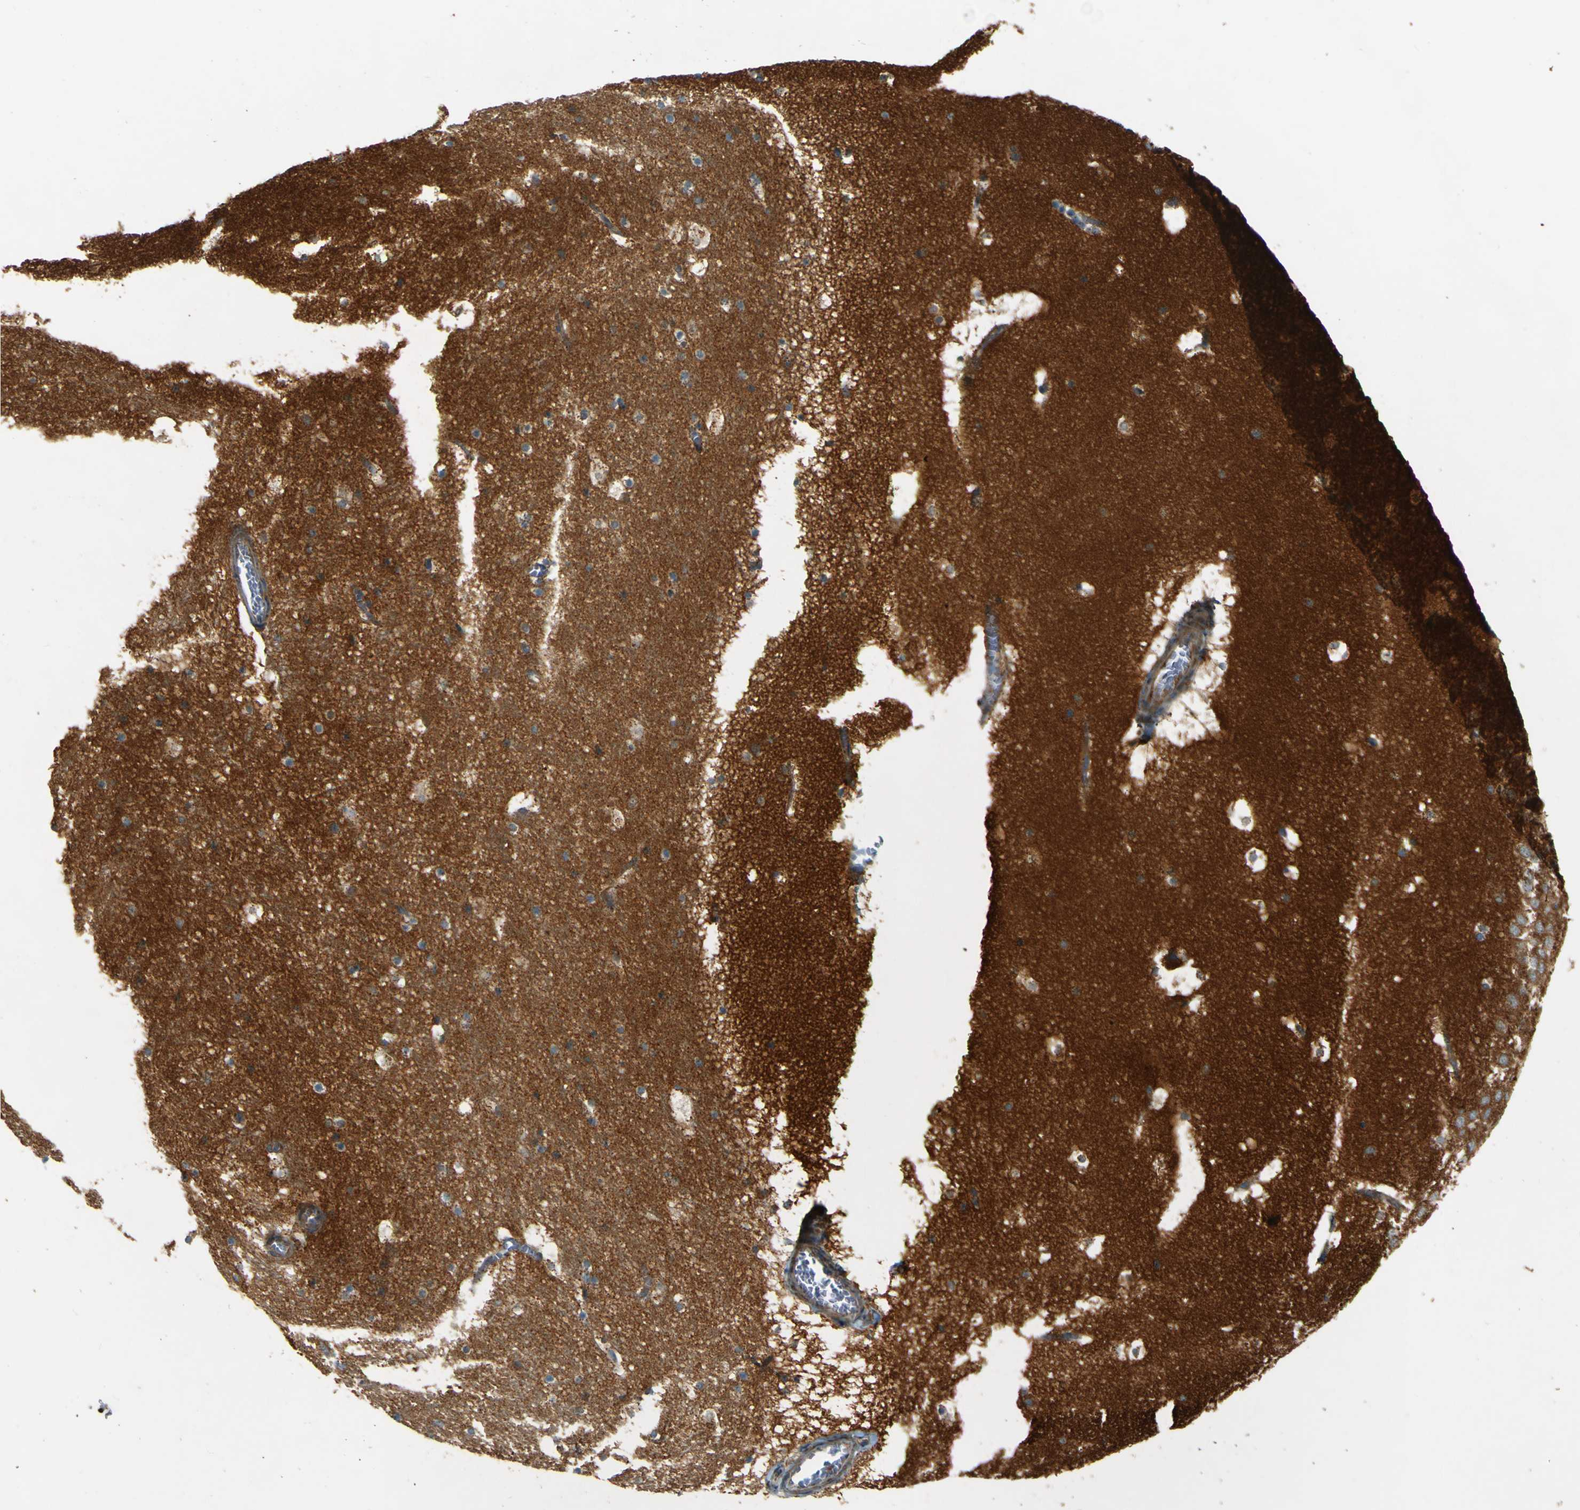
{"staining": {"intensity": "weak", "quantity": "<25%", "location": "cytoplasmic/membranous"}, "tissue": "hippocampus", "cell_type": "Glial cells", "image_type": "normal", "snomed": [{"axis": "morphology", "description": "Normal tissue, NOS"}, {"axis": "topography", "description": "Hippocampus"}], "caption": "Immunohistochemistry of benign human hippocampus shows no staining in glial cells.", "gene": "DNAJC5", "patient": {"sex": "male", "age": 45}}